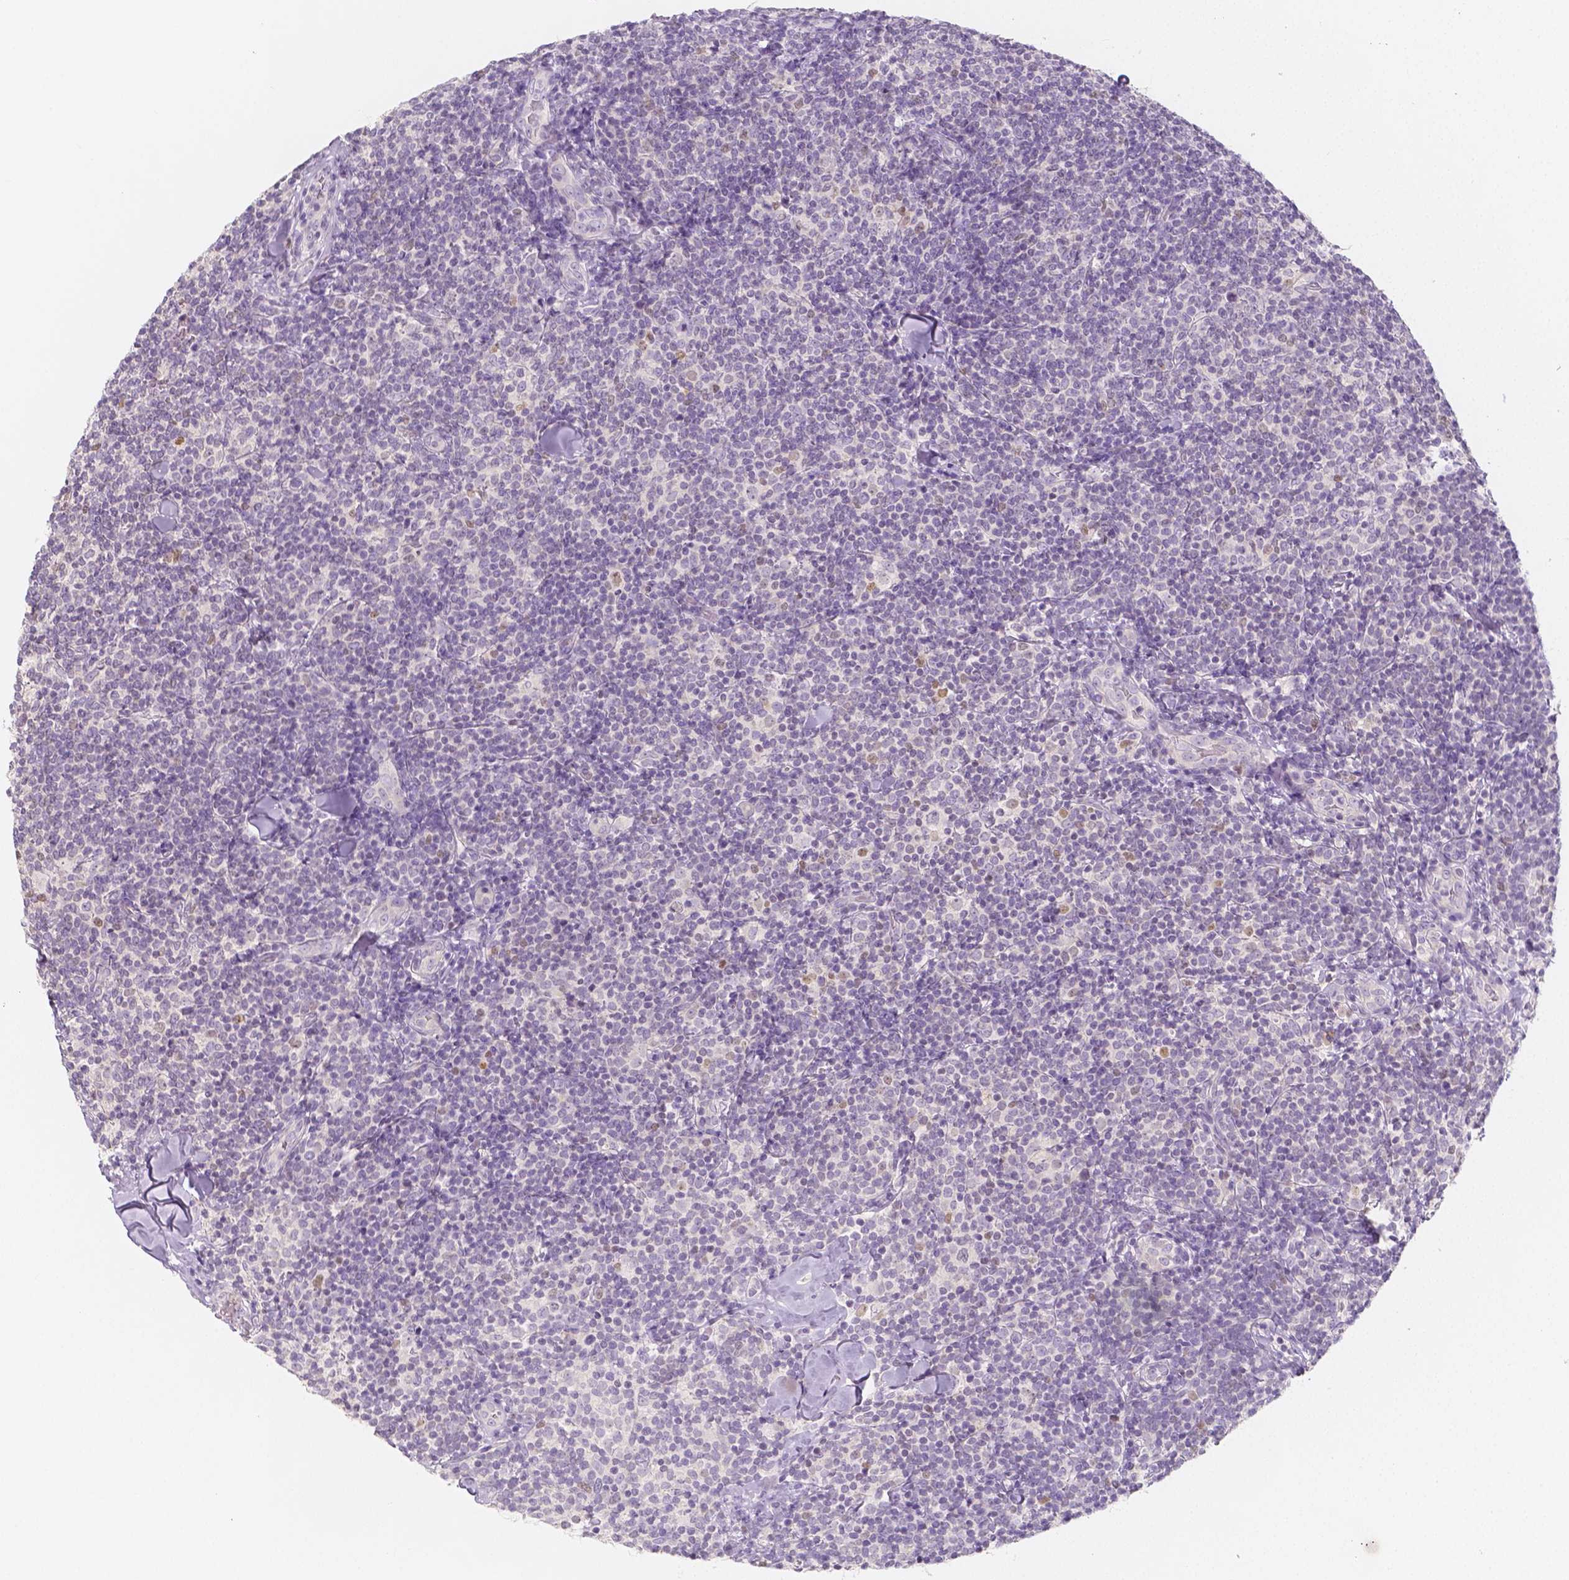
{"staining": {"intensity": "negative", "quantity": "none", "location": "none"}, "tissue": "lymphoma", "cell_type": "Tumor cells", "image_type": "cancer", "snomed": [{"axis": "morphology", "description": "Malignant lymphoma, non-Hodgkin's type, Low grade"}, {"axis": "topography", "description": "Lymph node"}], "caption": "Low-grade malignant lymphoma, non-Hodgkin's type was stained to show a protein in brown. There is no significant positivity in tumor cells.", "gene": "BATF", "patient": {"sex": "female", "age": 56}}